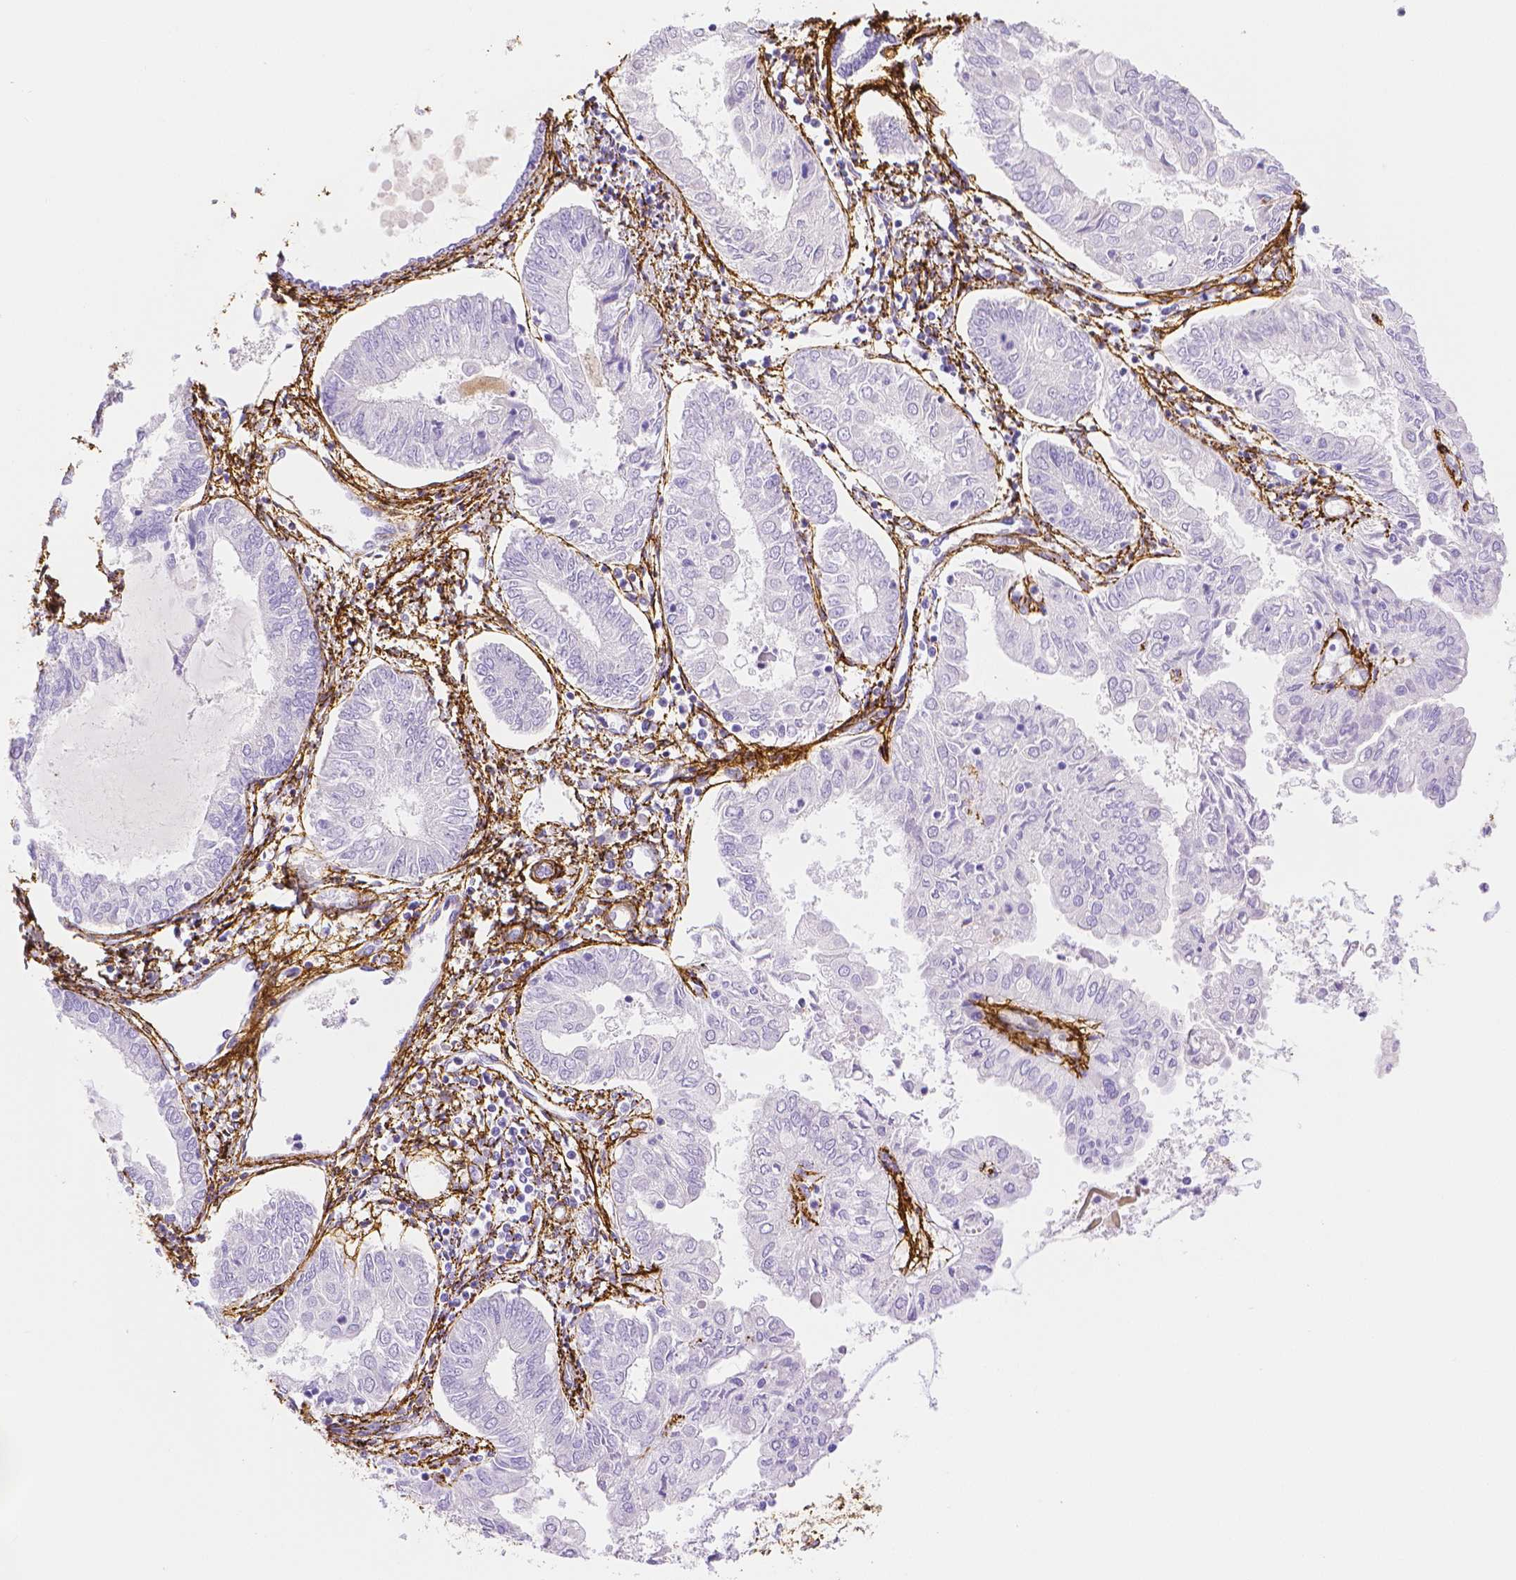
{"staining": {"intensity": "negative", "quantity": "none", "location": "none"}, "tissue": "endometrial cancer", "cell_type": "Tumor cells", "image_type": "cancer", "snomed": [{"axis": "morphology", "description": "Adenocarcinoma, NOS"}, {"axis": "topography", "description": "Endometrium"}], "caption": "Protein analysis of adenocarcinoma (endometrial) shows no significant staining in tumor cells.", "gene": "FBN1", "patient": {"sex": "female", "age": 68}}